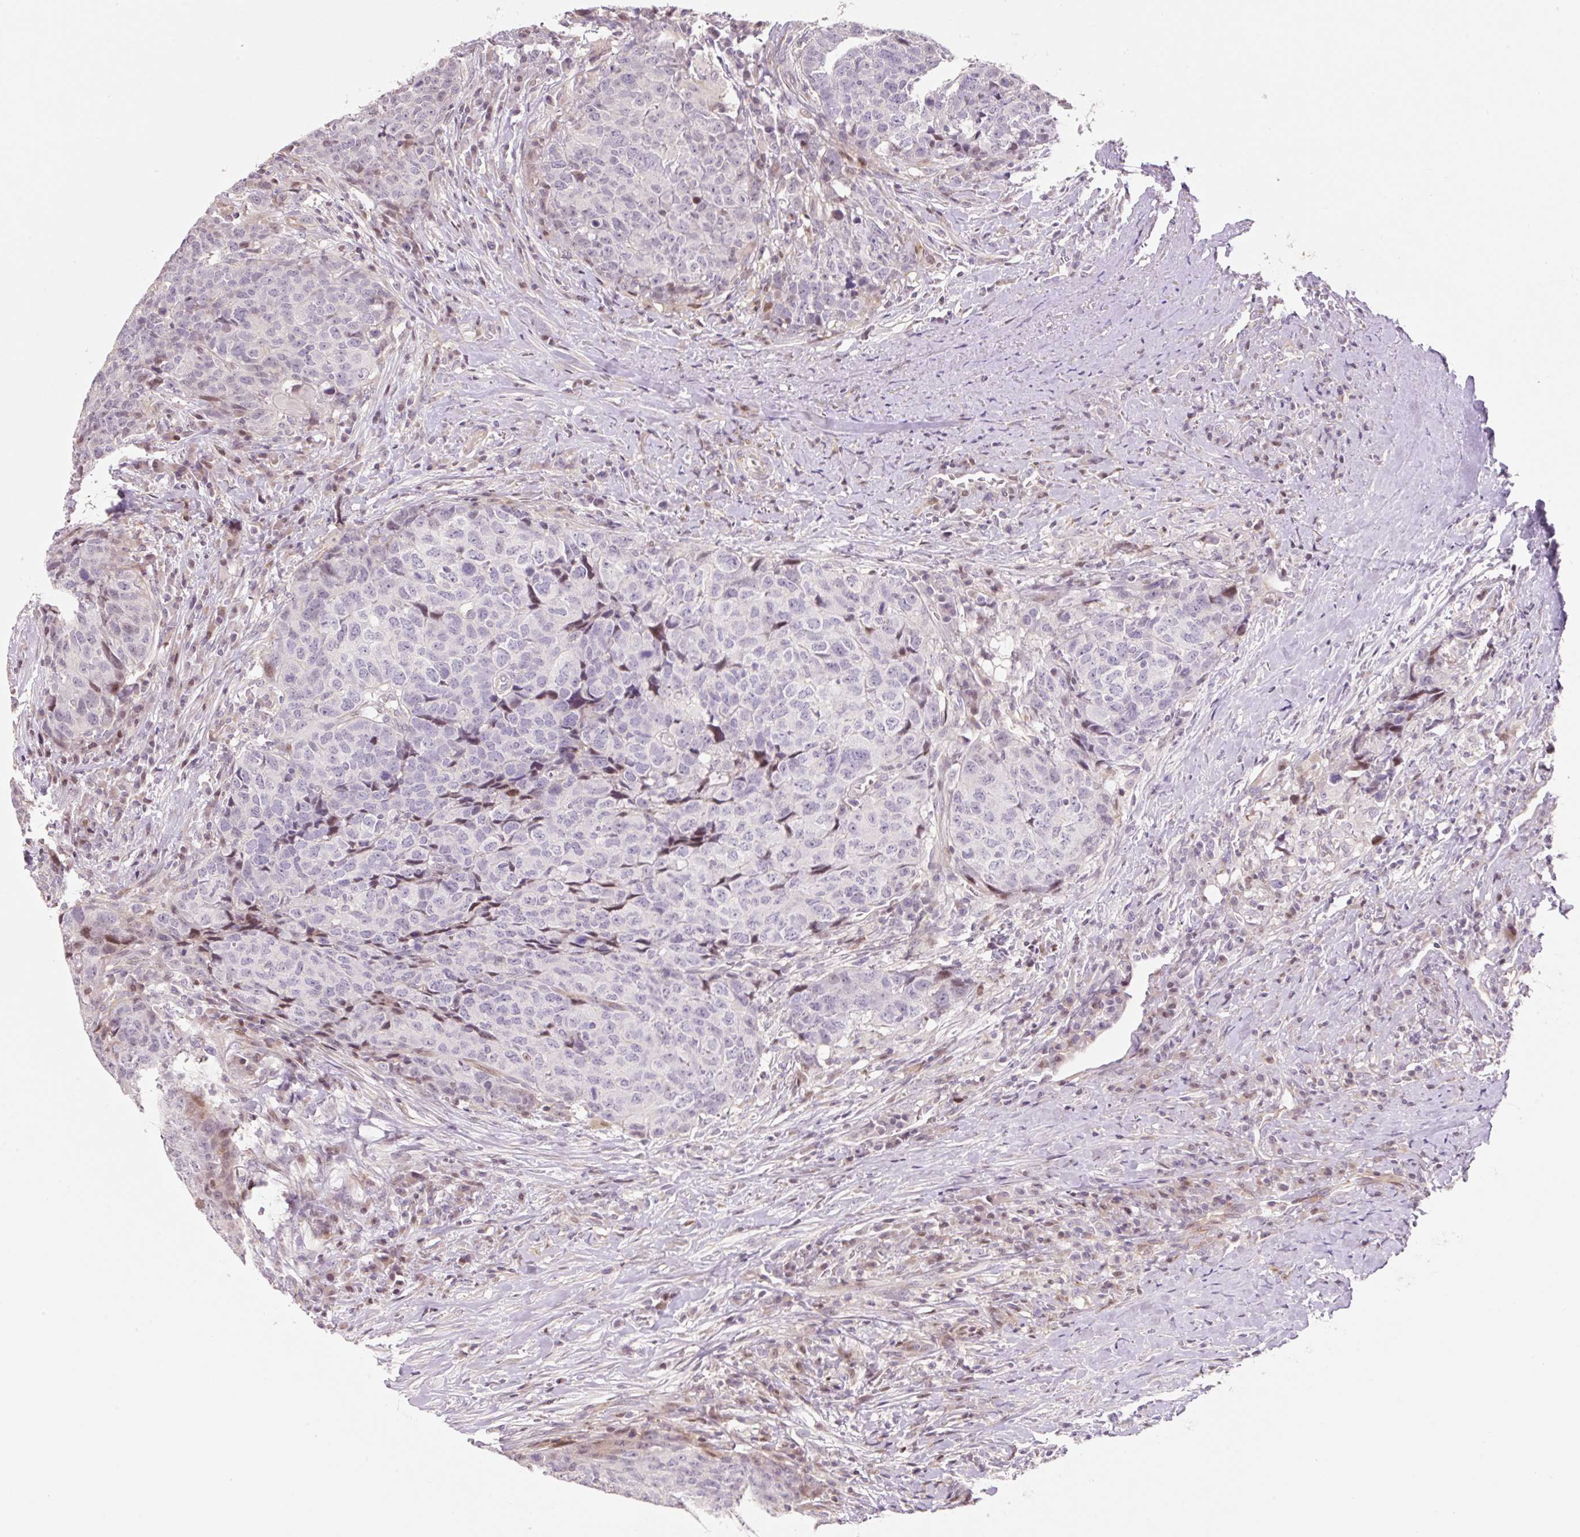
{"staining": {"intensity": "moderate", "quantity": "<25%", "location": "nuclear"}, "tissue": "head and neck cancer", "cell_type": "Tumor cells", "image_type": "cancer", "snomed": [{"axis": "morphology", "description": "Squamous cell carcinoma, NOS"}, {"axis": "topography", "description": "Head-Neck"}], "caption": "Immunohistochemical staining of human head and neck cancer shows low levels of moderate nuclear protein positivity in about <25% of tumor cells.", "gene": "ZNF552", "patient": {"sex": "male", "age": 66}}